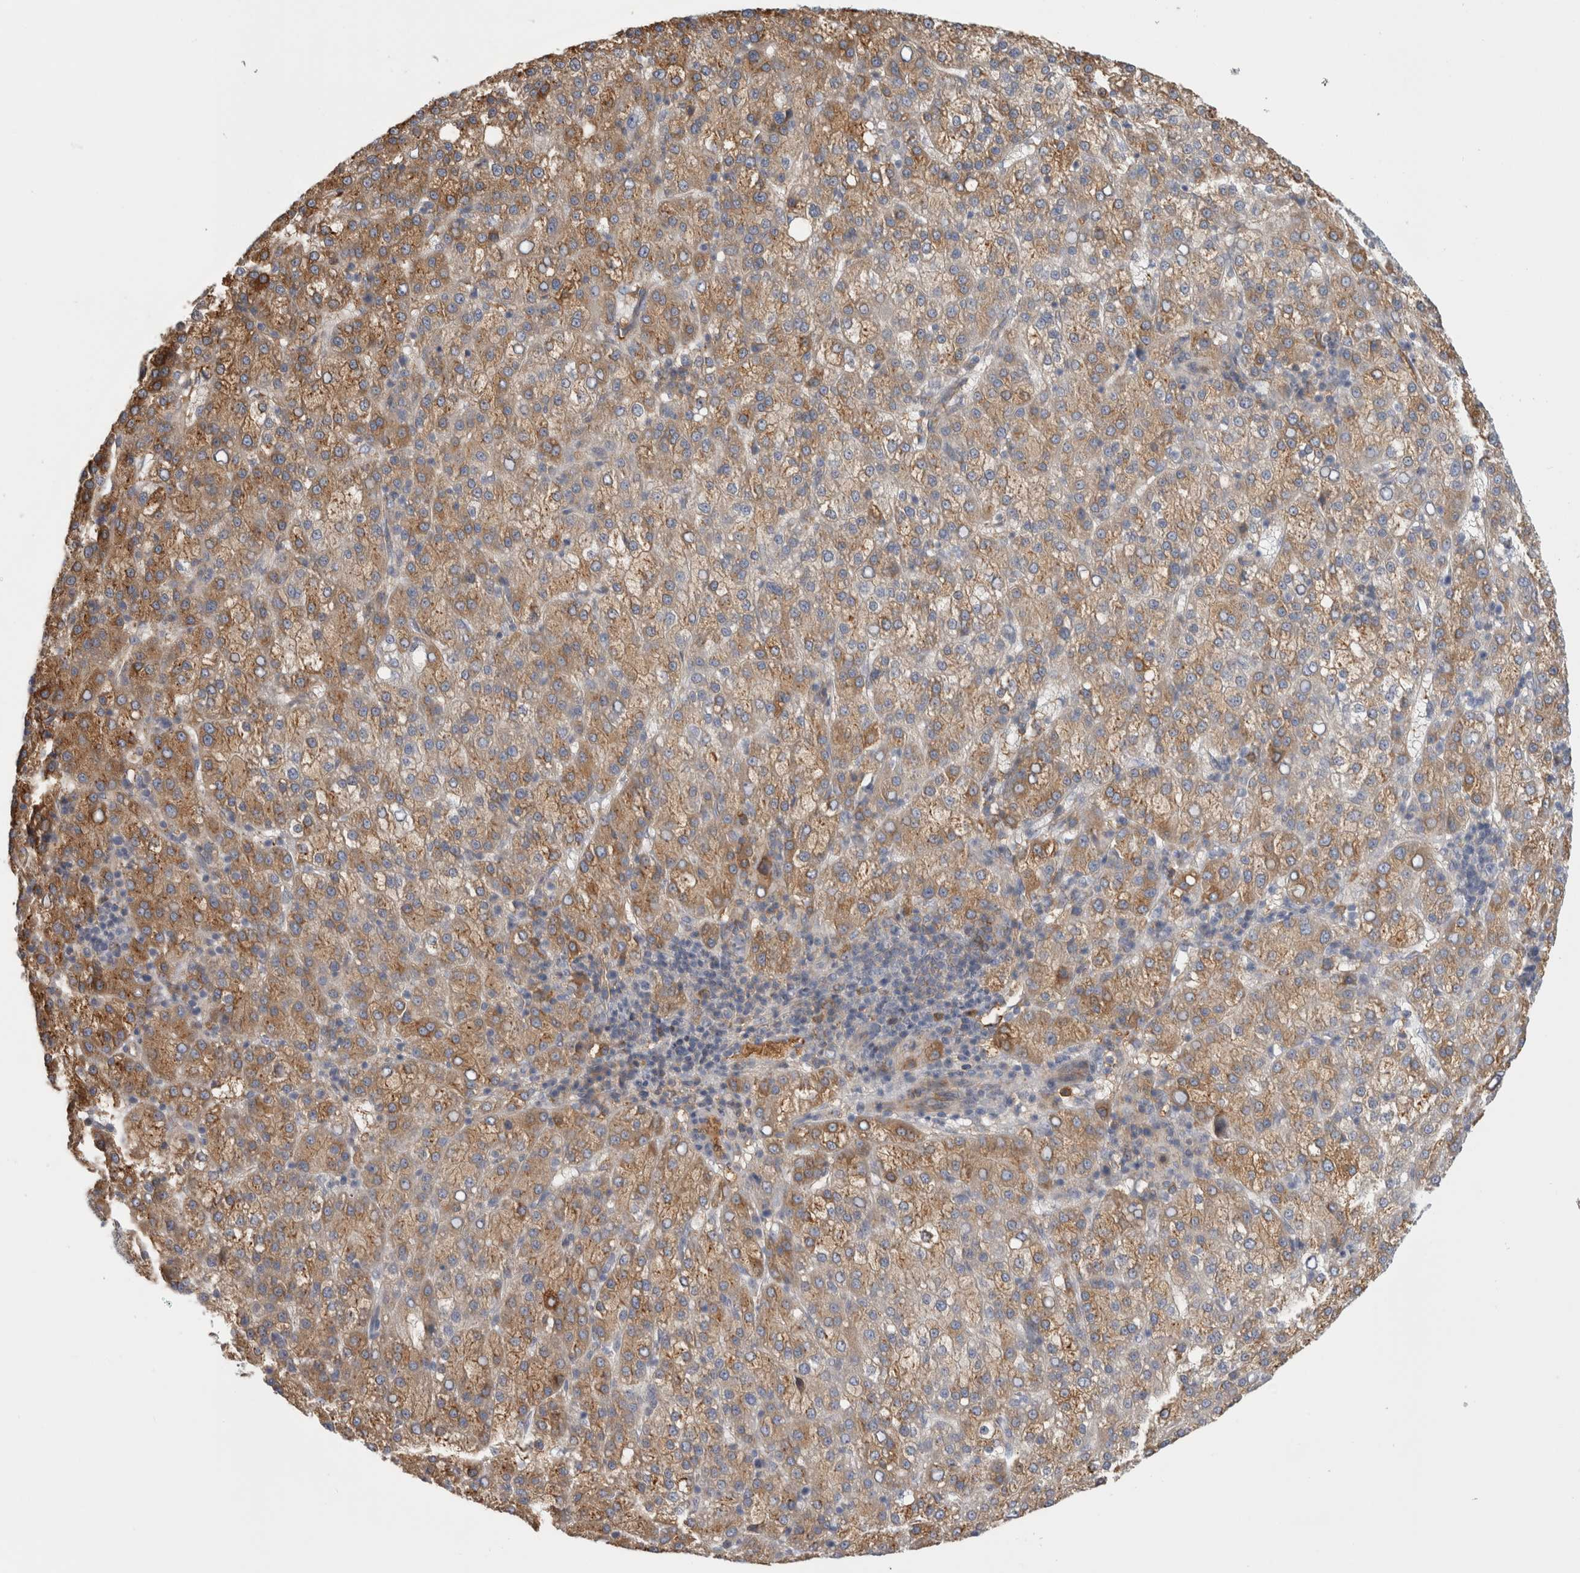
{"staining": {"intensity": "moderate", "quantity": "25%-75%", "location": "cytoplasmic/membranous"}, "tissue": "liver cancer", "cell_type": "Tumor cells", "image_type": "cancer", "snomed": [{"axis": "morphology", "description": "Carcinoma, Hepatocellular, NOS"}, {"axis": "topography", "description": "Liver"}], "caption": "Liver hepatocellular carcinoma stained with a brown dye exhibits moderate cytoplasmic/membranous positive positivity in about 25%-75% of tumor cells.", "gene": "TBCE", "patient": {"sex": "female", "age": 58}}